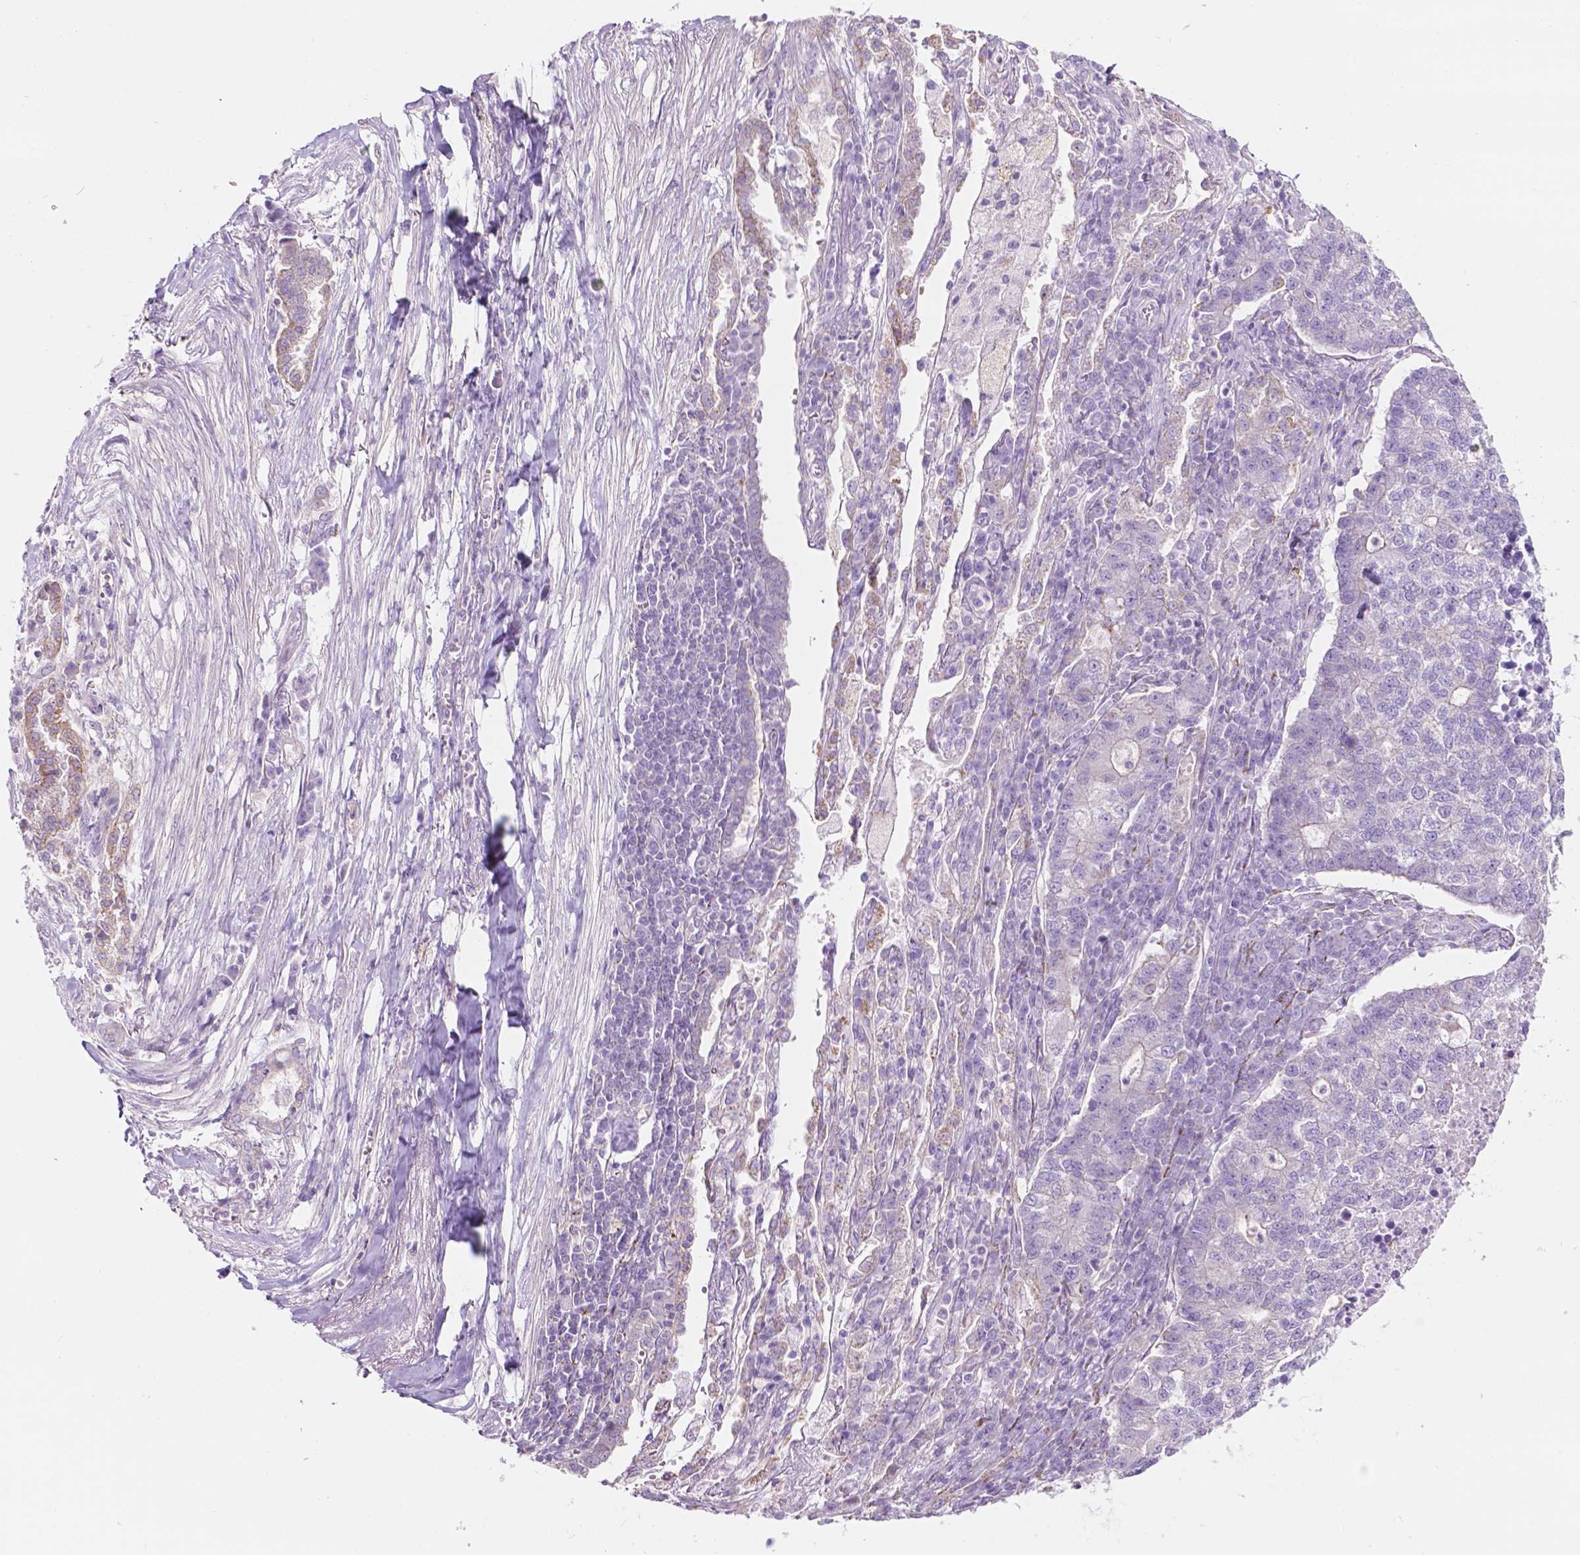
{"staining": {"intensity": "negative", "quantity": "none", "location": "none"}, "tissue": "lung cancer", "cell_type": "Tumor cells", "image_type": "cancer", "snomed": [{"axis": "morphology", "description": "Adenocarcinoma, NOS"}, {"axis": "topography", "description": "Lung"}], "caption": "Immunohistochemistry (IHC) photomicrograph of human adenocarcinoma (lung) stained for a protein (brown), which reveals no positivity in tumor cells.", "gene": "NOS1AP", "patient": {"sex": "male", "age": 57}}